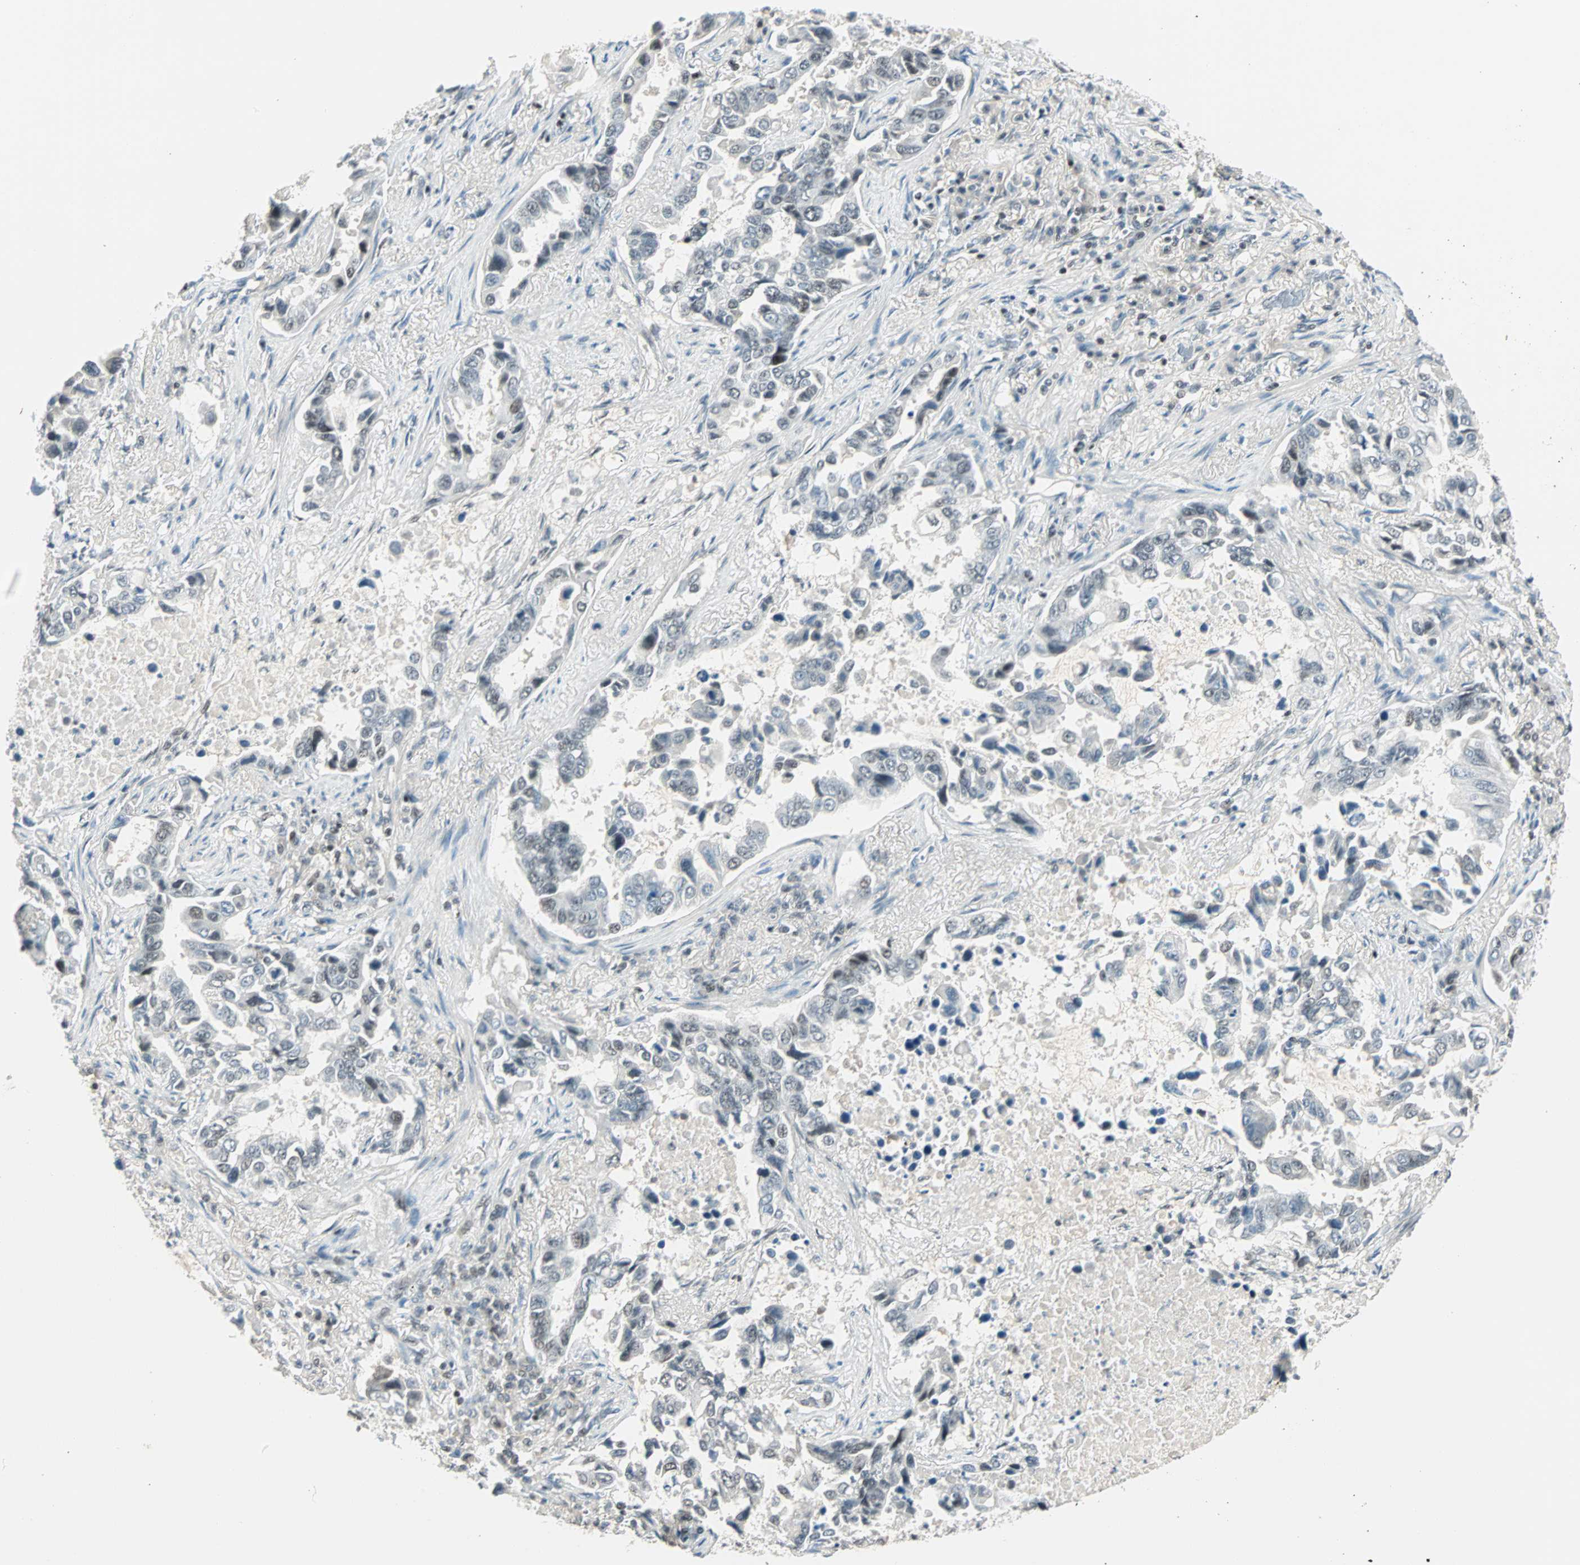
{"staining": {"intensity": "weak", "quantity": "25%-75%", "location": "nuclear"}, "tissue": "lung cancer", "cell_type": "Tumor cells", "image_type": "cancer", "snomed": [{"axis": "morphology", "description": "Adenocarcinoma, NOS"}, {"axis": "topography", "description": "Lung"}], "caption": "Immunohistochemical staining of human lung cancer reveals low levels of weak nuclear protein positivity in approximately 25%-75% of tumor cells.", "gene": "SIN3A", "patient": {"sex": "male", "age": 64}}